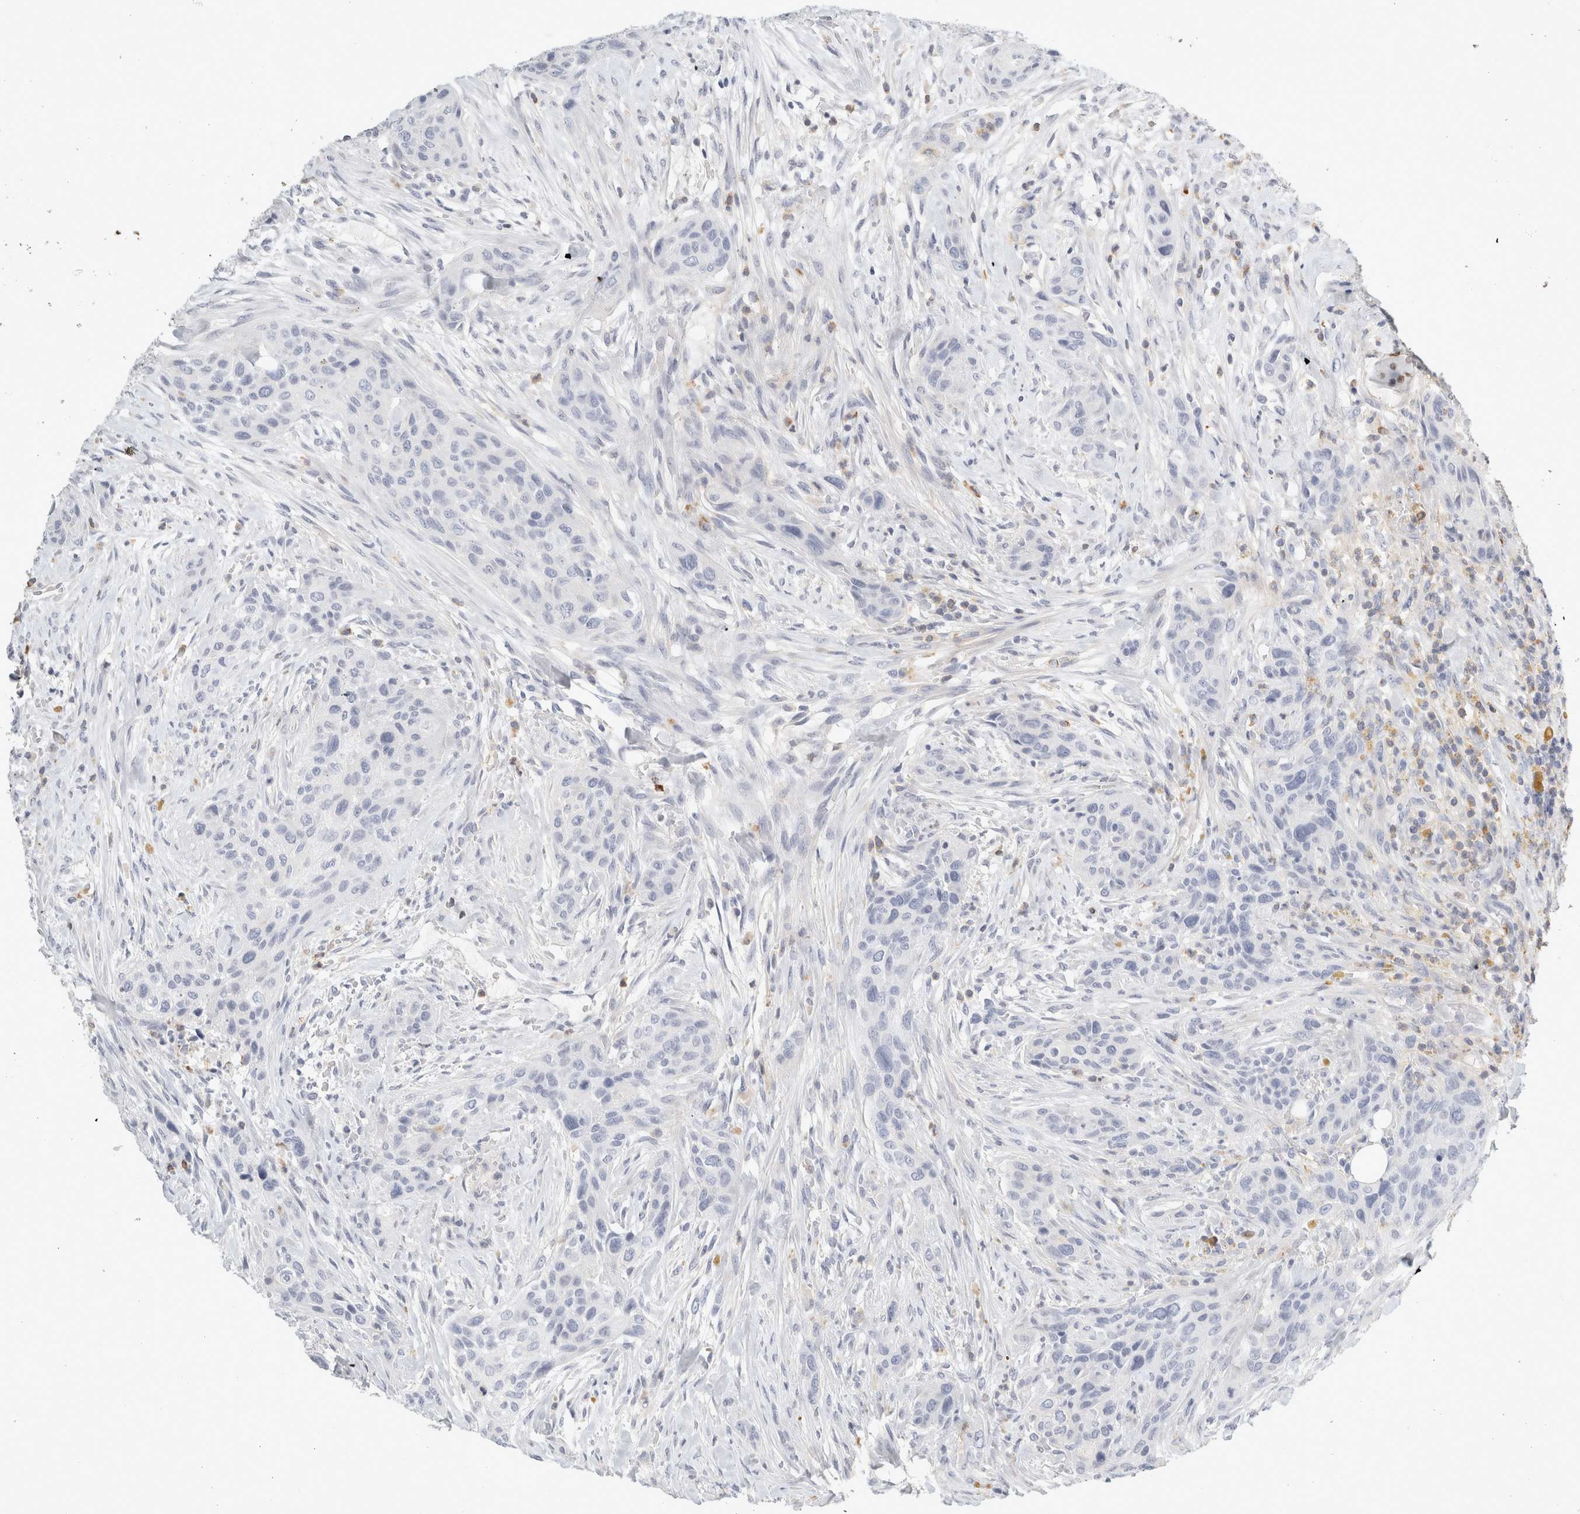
{"staining": {"intensity": "negative", "quantity": "none", "location": "none"}, "tissue": "urothelial cancer", "cell_type": "Tumor cells", "image_type": "cancer", "snomed": [{"axis": "morphology", "description": "Urothelial carcinoma, High grade"}, {"axis": "topography", "description": "Urinary bladder"}], "caption": "Human urothelial cancer stained for a protein using immunohistochemistry demonstrates no staining in tumor cells.", "gene": "FGL2", "patient": {"sex": "male", "age": 35}}